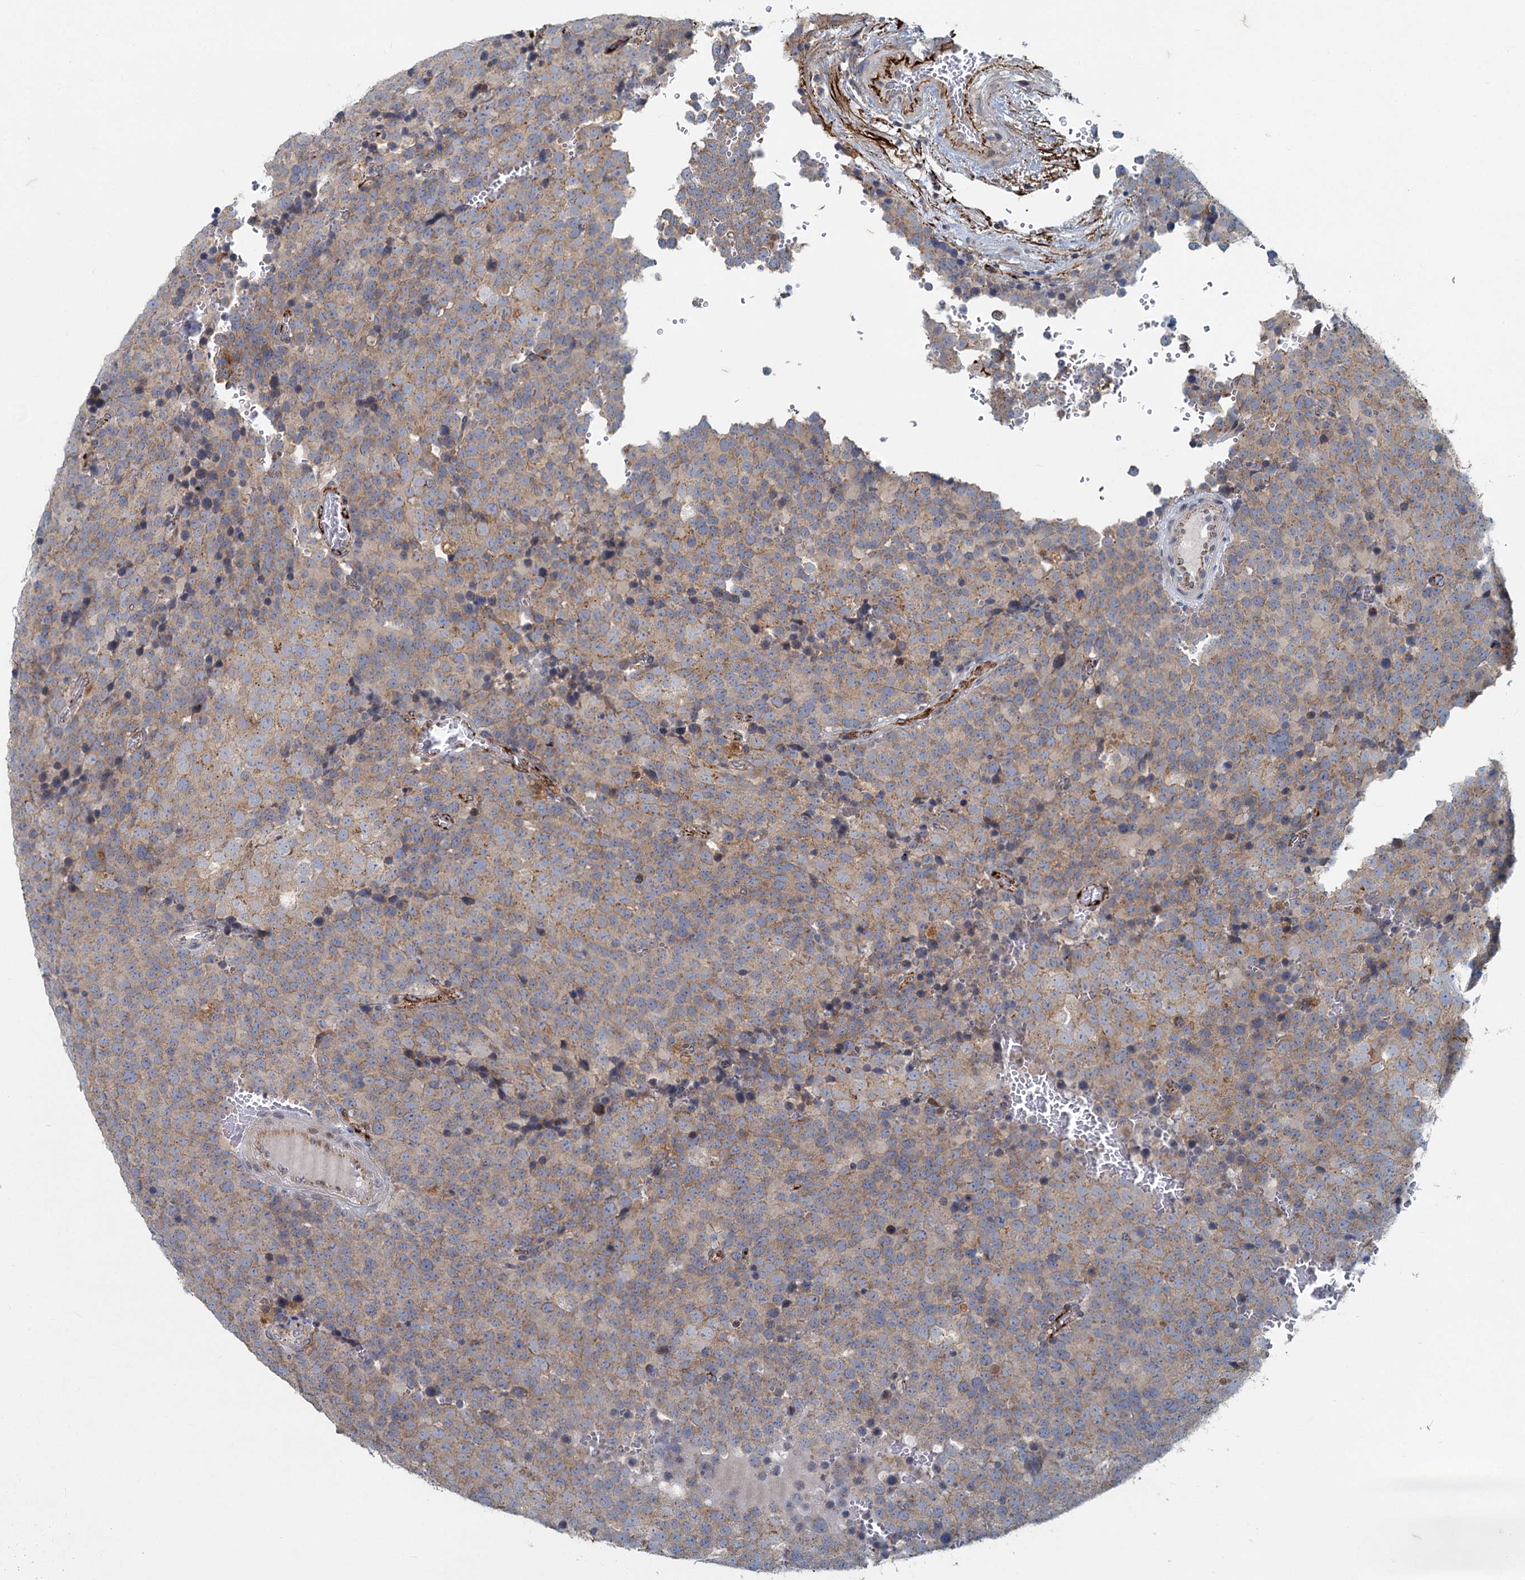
{"staining": {"intensity": "moderate", "quantity": "25%-75%", "location": "cytoplasmic/membranous"}, "tissue": "testis cancer", "cell_type": "Tumor cells", "image_type": "cancer", "snomed": [{"axis": "morphology", "description": "Seminoma, NOS"}, {"axis": "topography", "description": "Testis"}], "caption": "This is an image of immunohistochemistry staining of seminoma (testis), which shows moderate positivity in the cytoplasmic/membranous of tumor cells.", "gene": "ADCY2", "patient": {"sex": "male", "age": 71}}